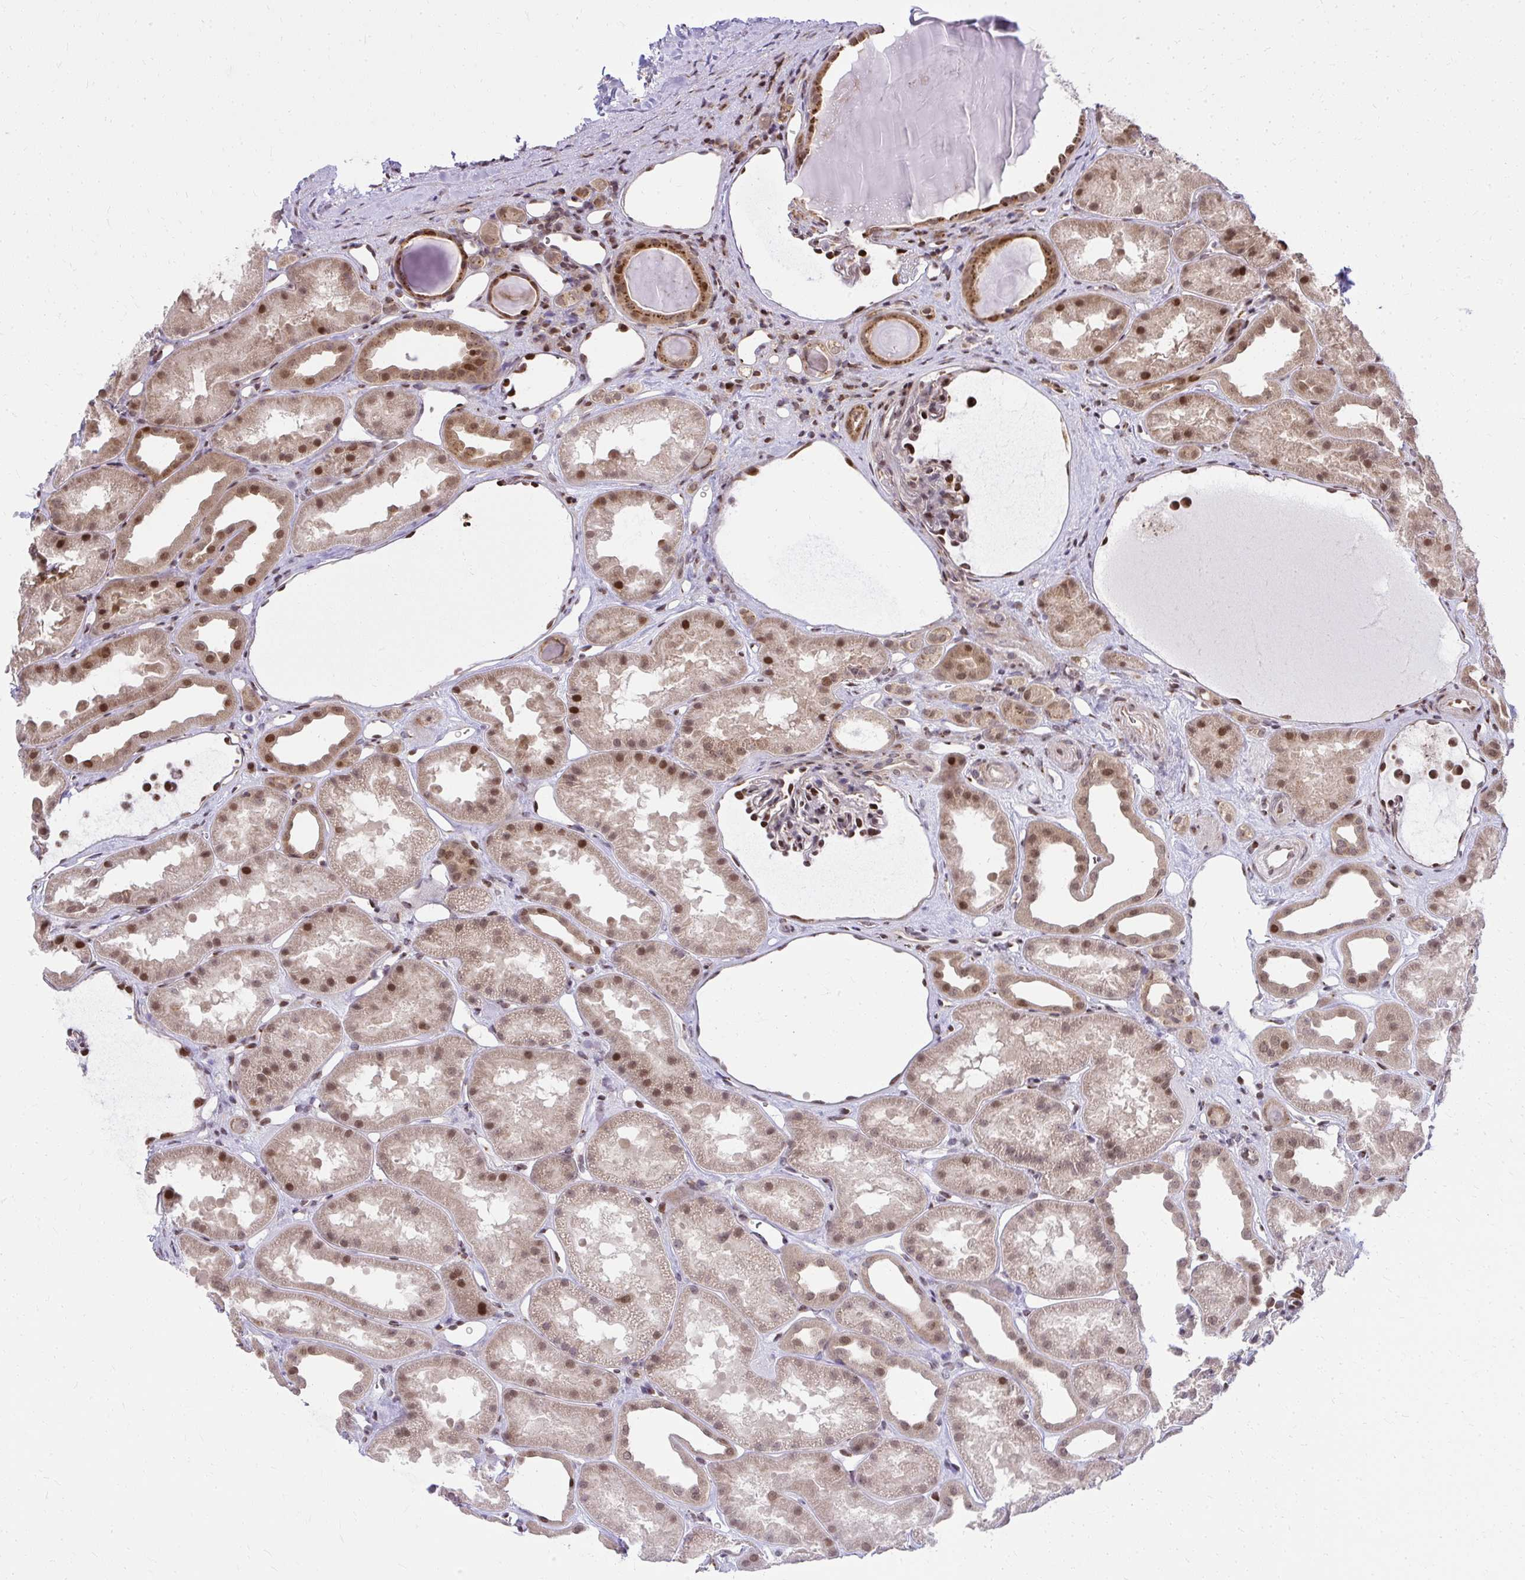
{"staining": {"intensity": "strong", "quantity": "25%-75%", "location": "nuclear"}, "tissue": "kidney", "cell_type": "Cells in glomeruli", "image_type": "normal", "snomed": [{"axis": "morphology", "description": "Normal tissue, NOS"}, {"axis": "topography", "description": "Kidney"}], "caption": "Normal kidney shows strong nuclear staining in approximately 25%-75% of cells in glomeruli The protein of interest is shown in brown color, while the nuclei are stained blue..", "gene": "PIGY", "patient": {"sex": "male", "age": 61}}